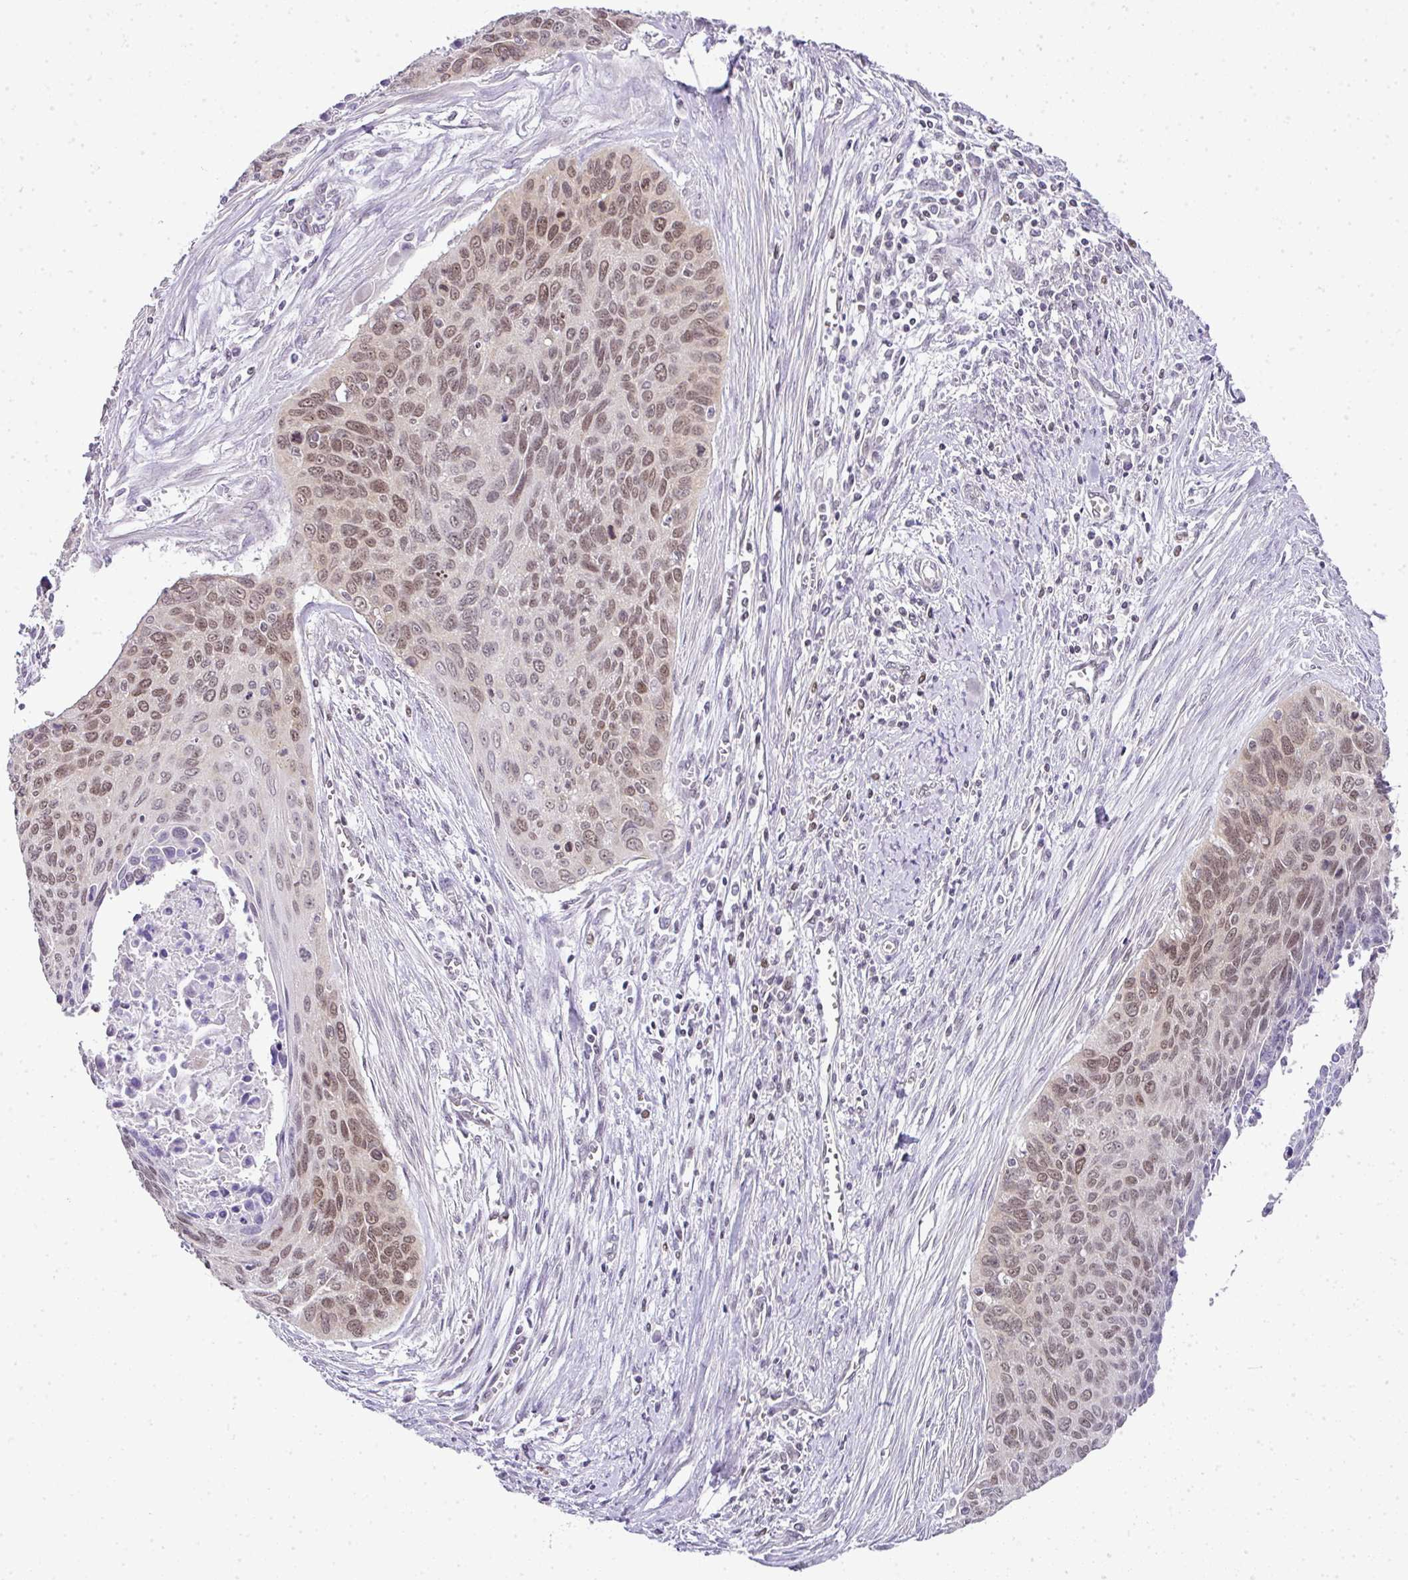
{"staining": {"intensity": "moderate", "quantity": "25%-75%", "location": "nuclear"}, "tissue": "cervical cancer", "cell_type": "Tumor cells", "image_type": "cancer", "snomed": [{"axis": "morphology", "description": "Squamous cell carcinoma, NOS"}, {"axis": "topography", "description": "Cervix"}], "caption": "A micrograph of cervical cancer stained for a protein exhibits moderate nuclear brown staining in tumor cells.", "gene": "FAM32A", "patient": {"sex": "female", "age": 55}}